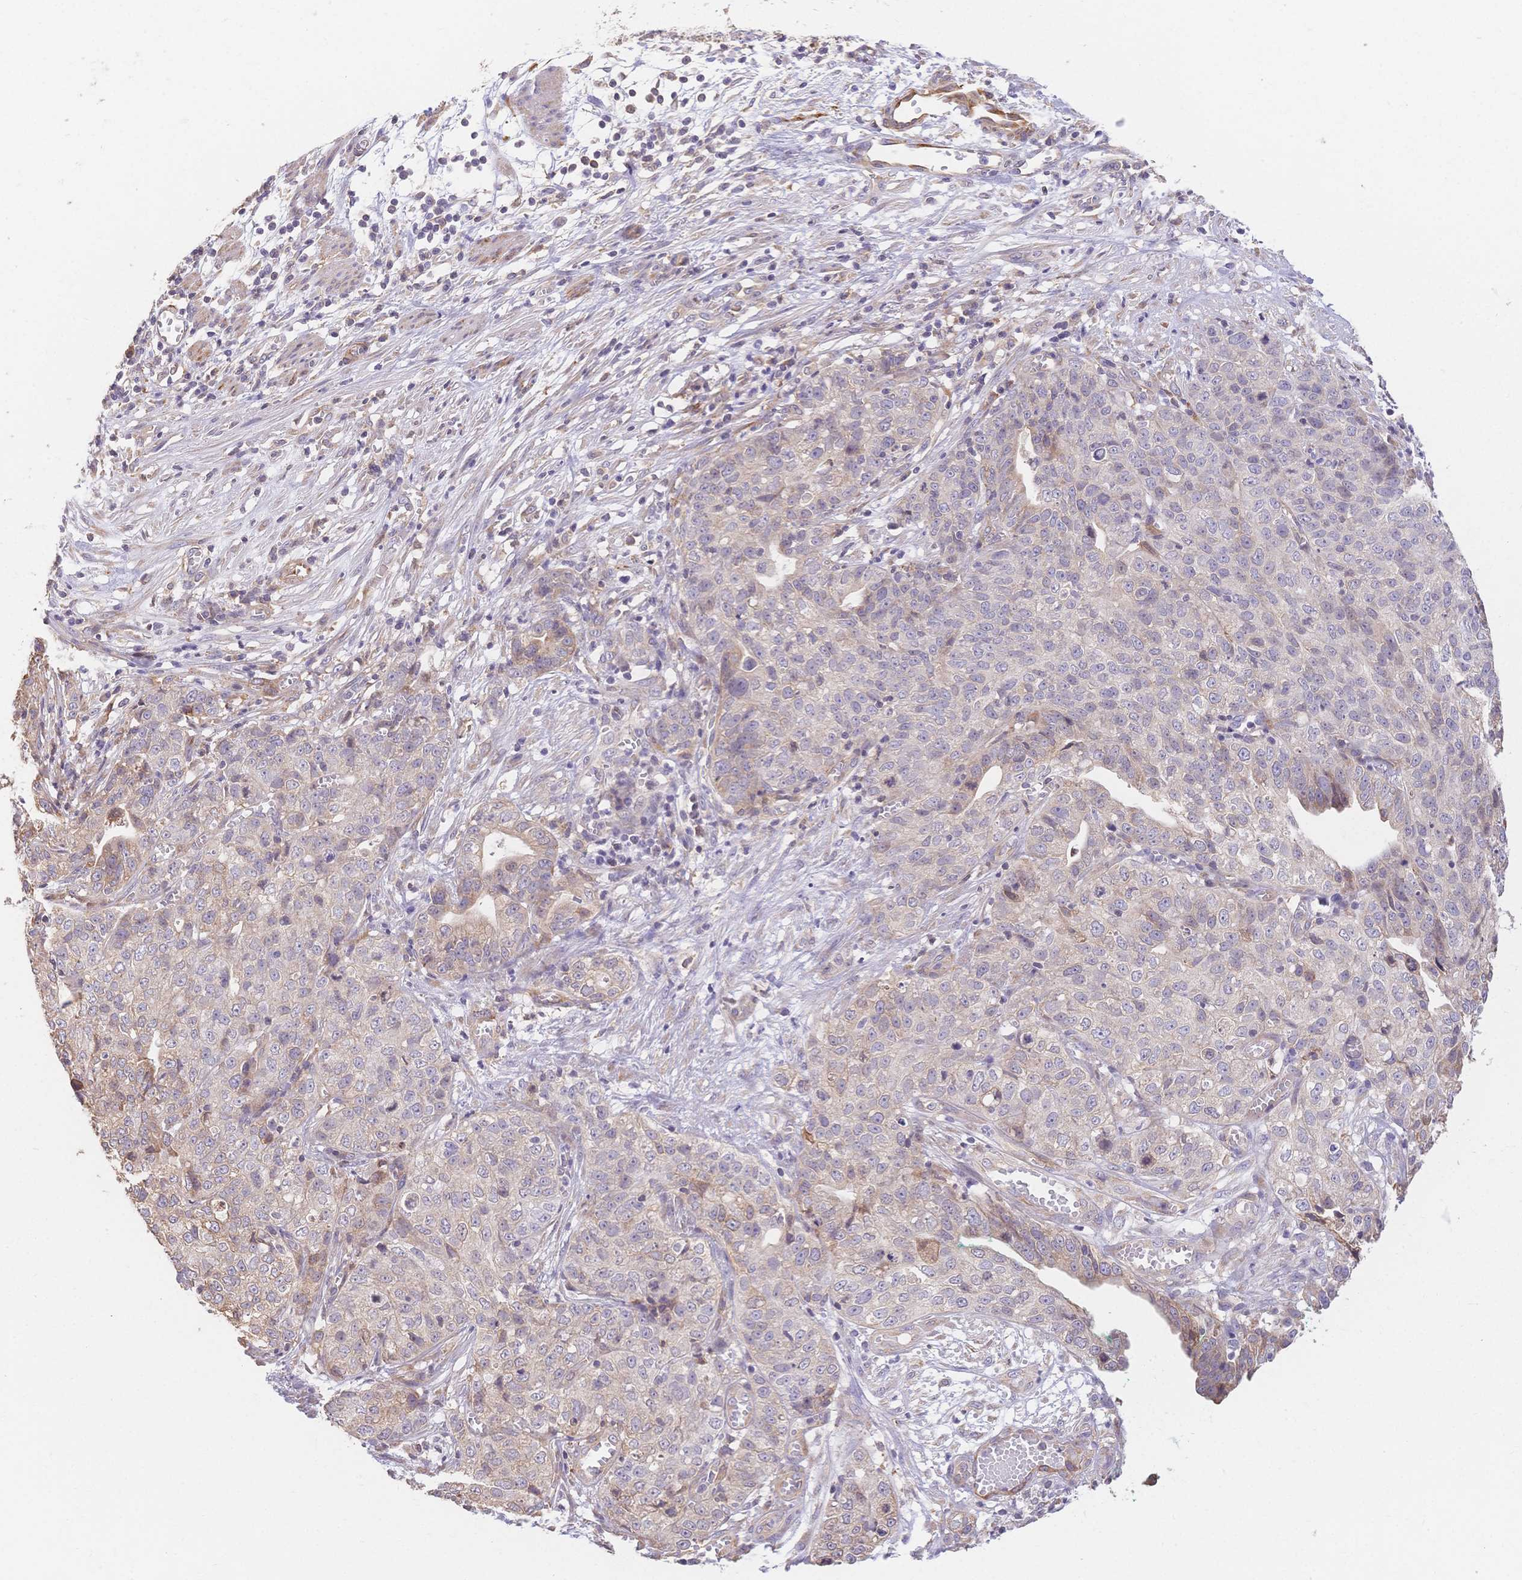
{"staining": {"intensity": "weak", "quantity": "<25%", "location": "cytoplasmic/membranous"}, "tissue": "stomach cancer", "cell_type": "Tumor cells", "image_type": "cancer", "snomed": [{"axis": "morphology", "description": "Adenocarcinoma, NOS"}, {"axis": "topography", "description": "Stomach, upper"}], "caption": "Human stomach cancer stained for a protein using immunohistochemistry exhibits no expression in tumor cells.", "gene": "HS3ST5", "patient": {"sex": "female", "age": 67}}